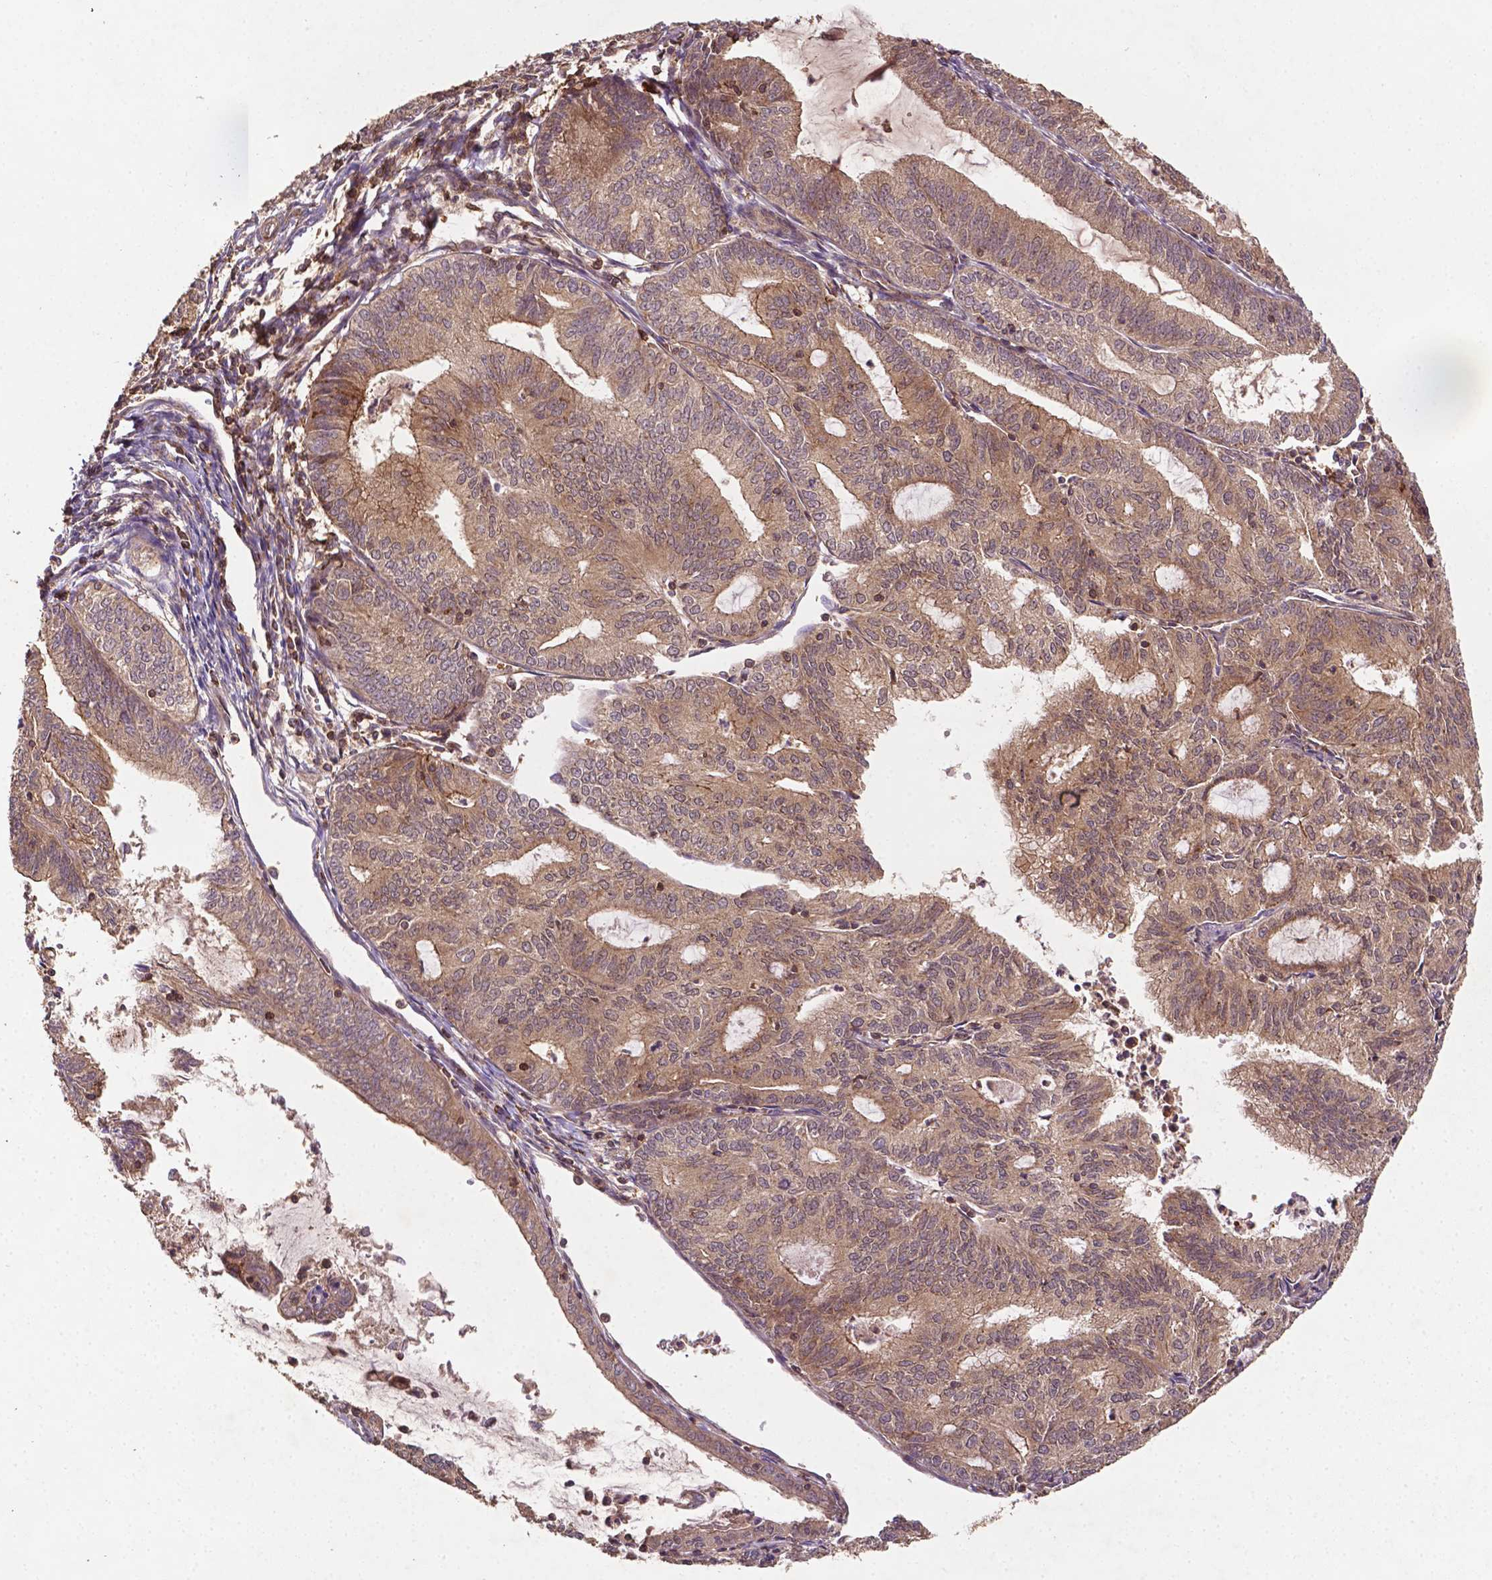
{"staining": {"intensity": "moderate", "quantity": ">75%", "location": "cytoplasmic/membranous"}, "tissue": "endometrial cancer", "cell_type": "Tumor cells", "image_type": "cancer", "snomed": [{"axis": "morphology", "description": "Adenocarcinoma, NOS"}, {"axis": "topography", "description": "Endometrium"}], "caption": "Endometrial cancer stained for a protein exhibits moderate cytoplasmic/membranous positivity in tumor cells.", "gene": "ZMYND19", "patient": {"sex": "female", "age": 70}}